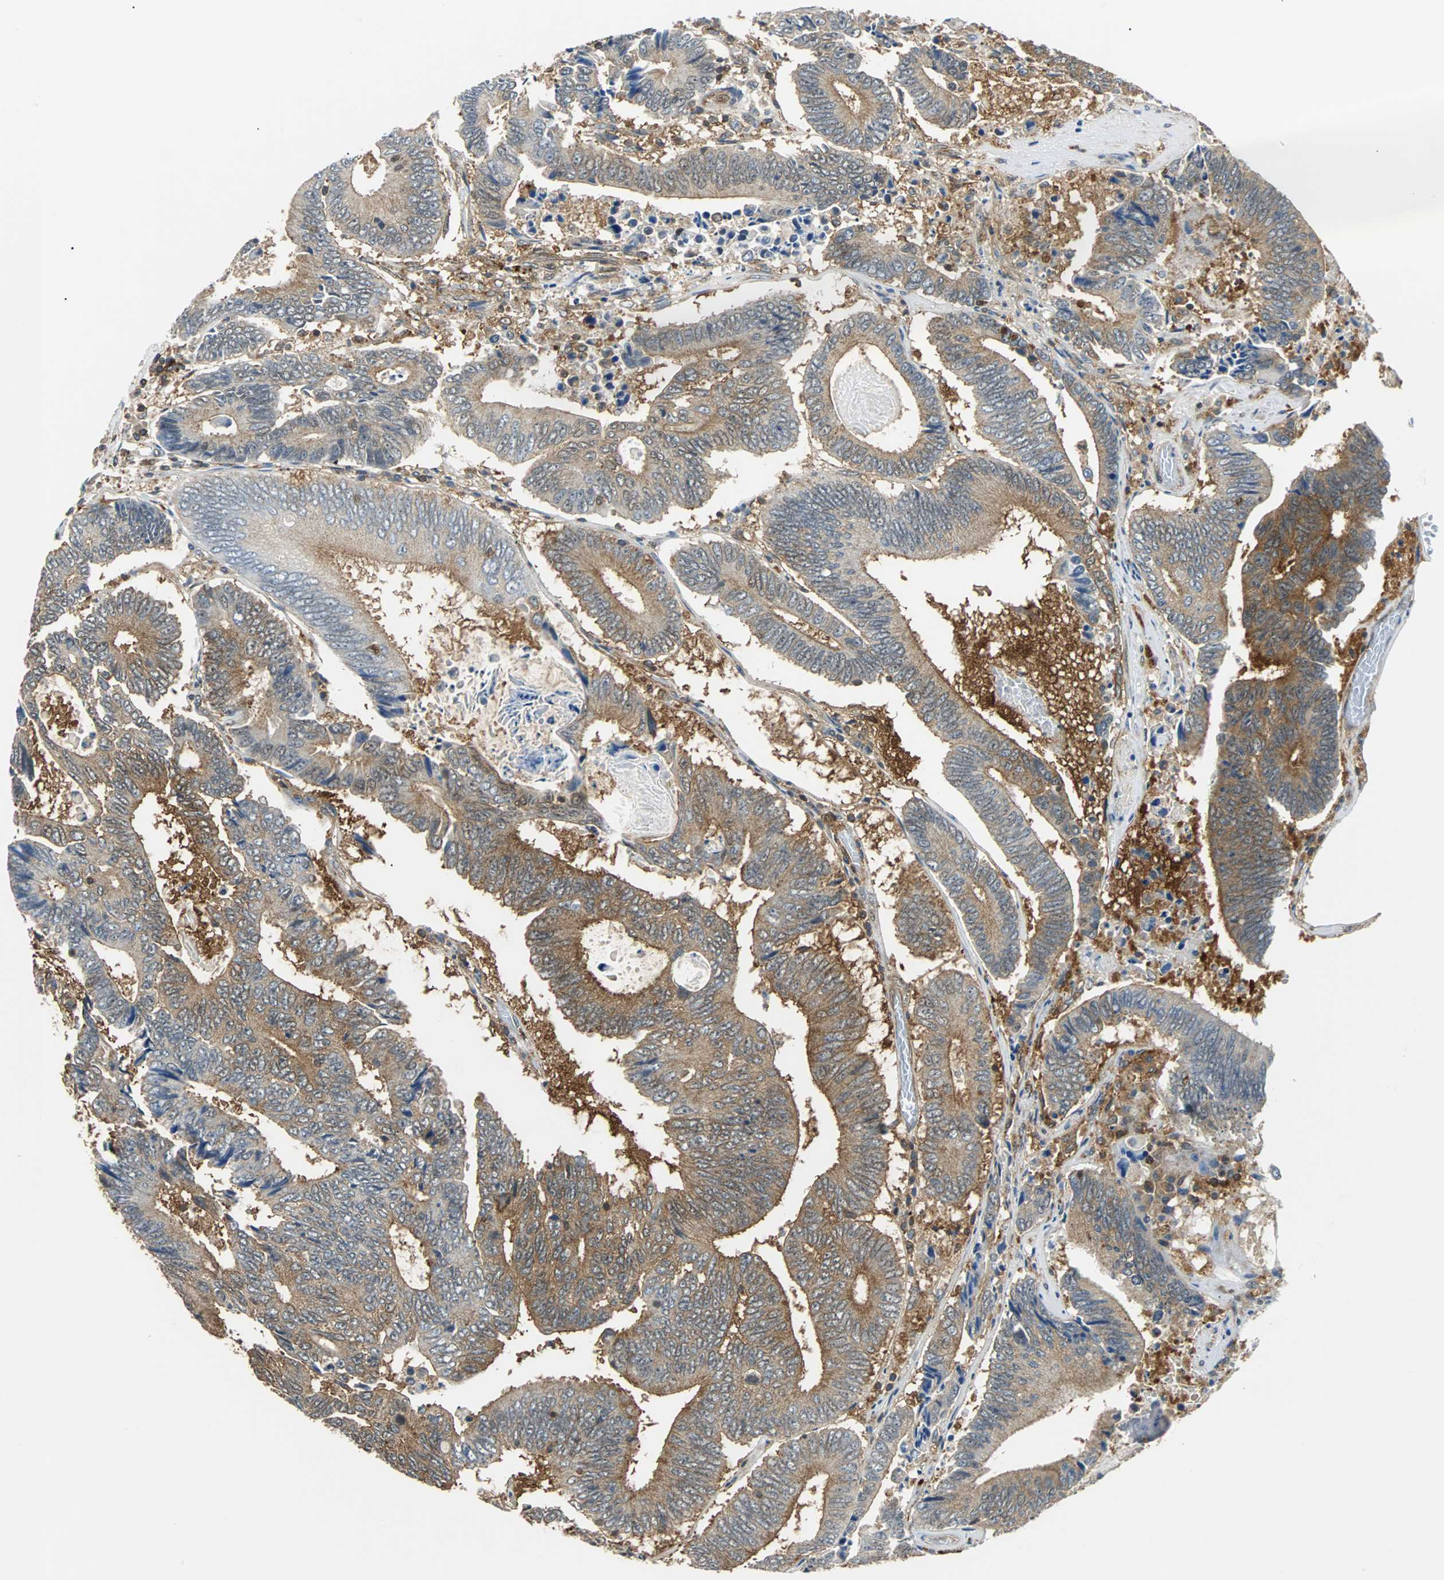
{"staining": {"intensity": "strong", "quantity": "25%-75%", "location": "cytoplasmic/membranous"}, "tissue": "colorectal cancer", "cell_type": "Tumor cells", "image_type": "cancer", "snomed": [{"axis": "morphology", "description": "Adenocarcinoma, NOS"}, {"axis": "topography", "description": "Colon"}], "caption": "Adenocarcinoma (colorectal) stained with immunohistochemistry exhibits strong cytoplasmic/membranous staining in approximately 25%-75% of tumor cells. (brown staining indicates protein expression, while blue staining denotes nuclei).", "gene": "RELA", "patient": {"sex": "female", "age": 78}}